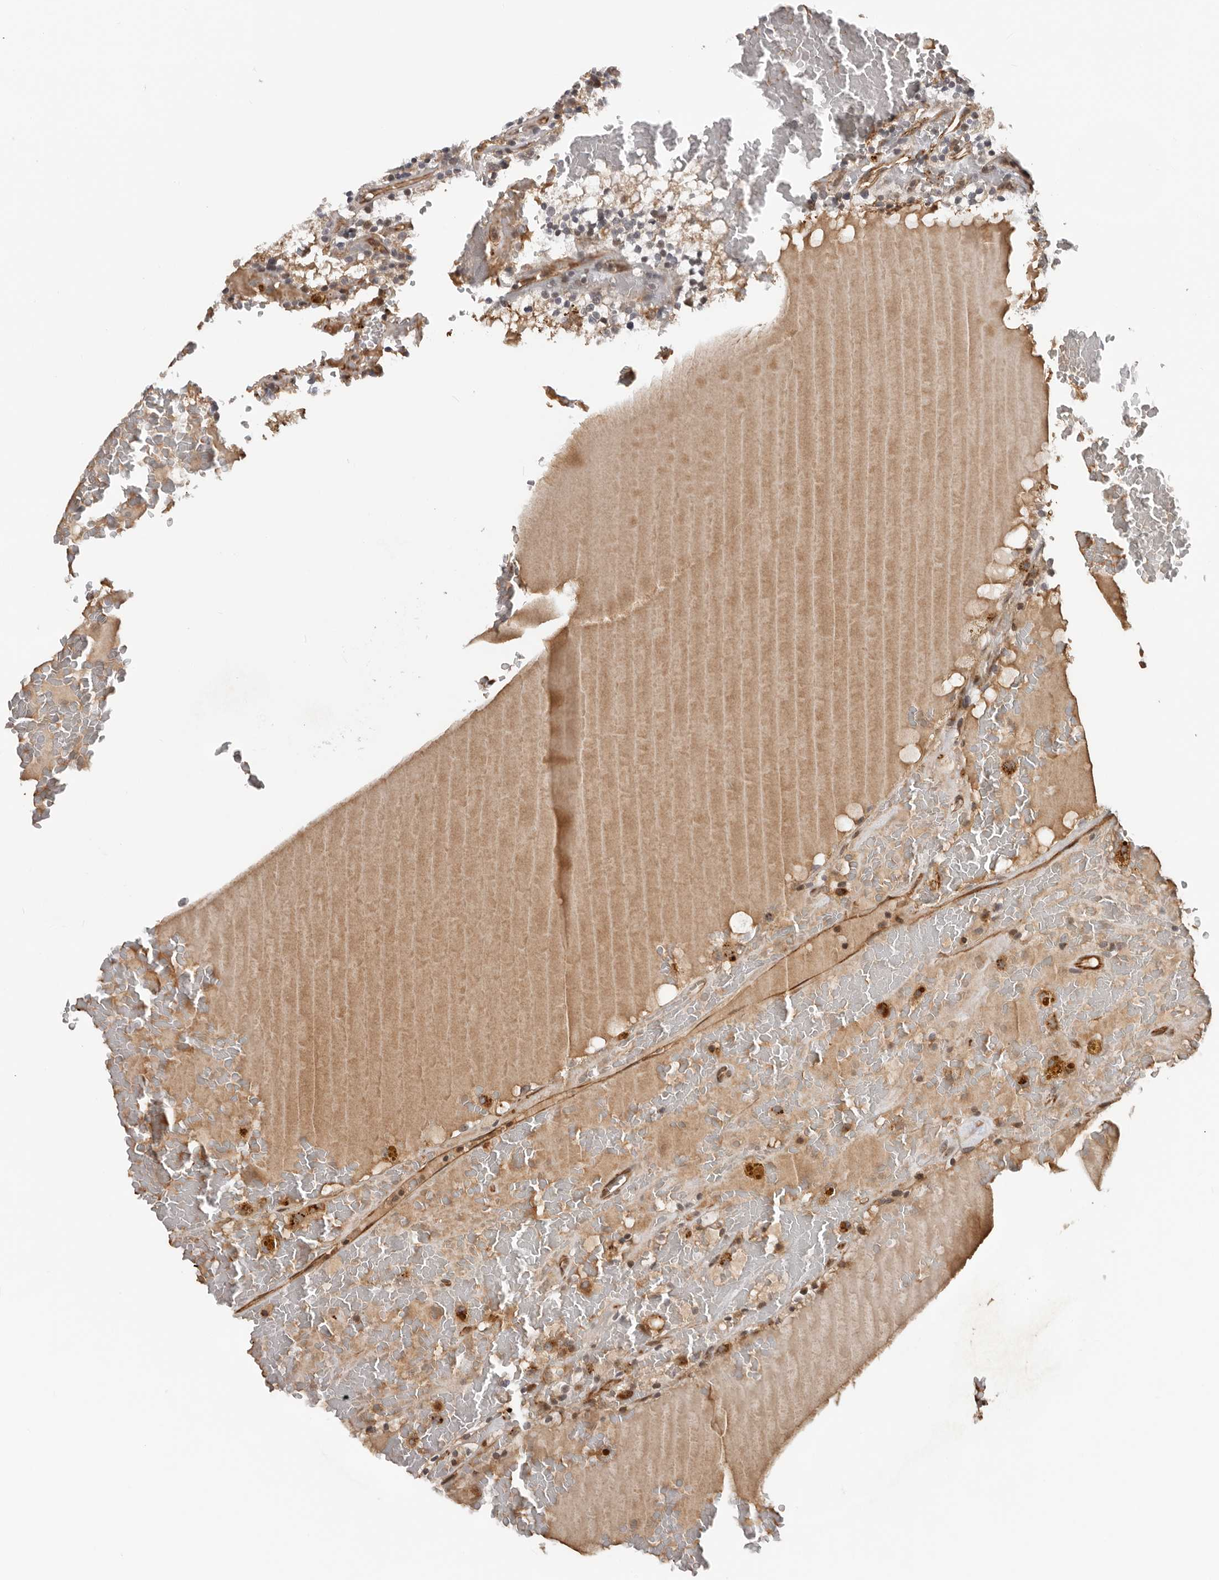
{"staining": {"intensity": "strong", "quantity": ">75%", "location": "cytoplasmic/membranous"}, "tissue": "renal cancer", "cell_type": "Tumor cells", "image_type": "cancer", "snomed": [{"axis": "morphology", "description": "Adenocarcinoma, NOS"}, {"axis": "topography", "description": "Kidney"}], "caption": "There is high levels of strong cytoplasmic/membranous expression in tumor cells of adenocarcinoma (renal), as demonstrated by immunohistochemical staining (brown color).", "gene": "RNF157", "patient": {"sex": "female", "age": 56}}